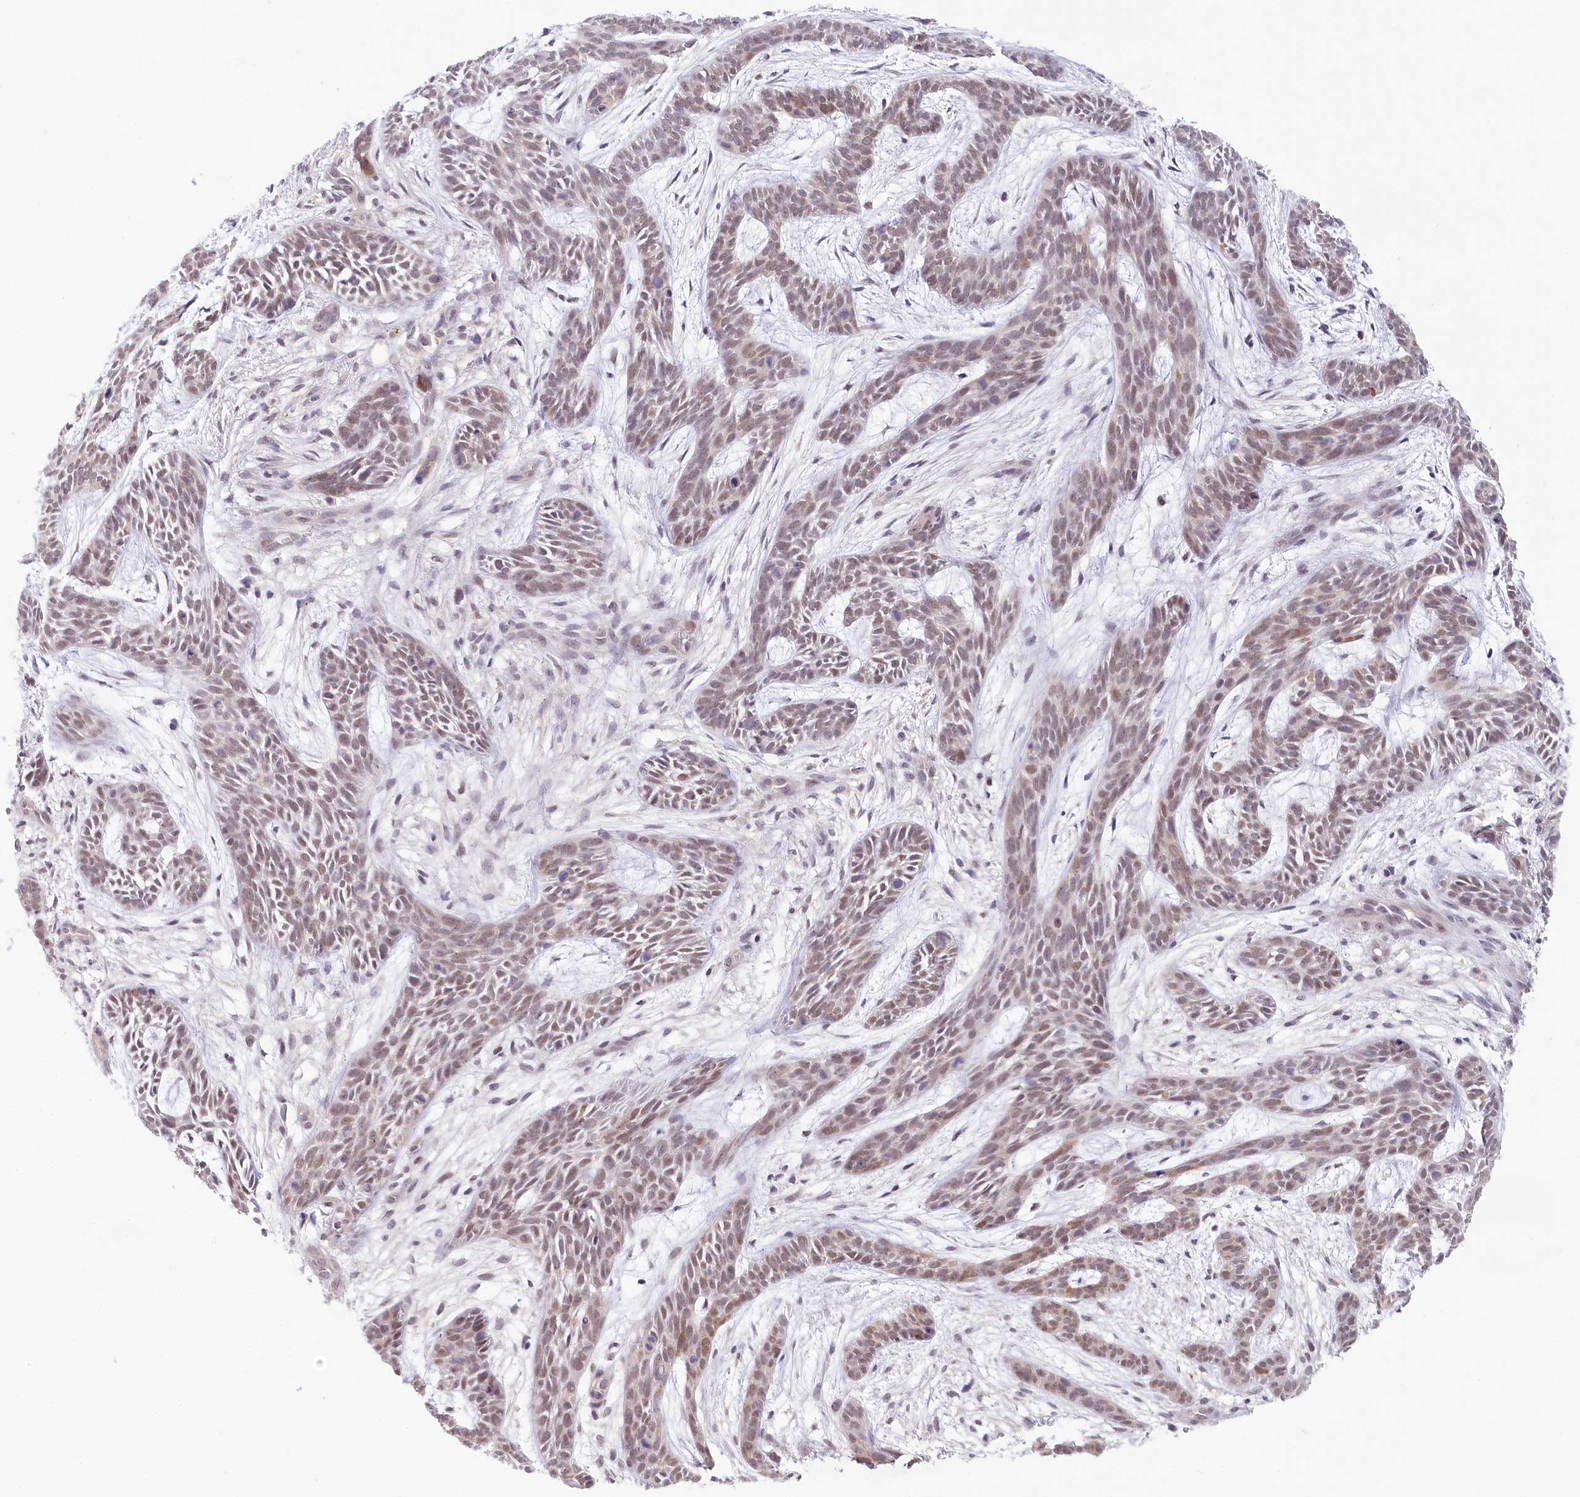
{"staining": {"intensity": "weak", "quantity": ">75%", "location": "nuclear"}, "tissue": "skin cancer", "cell_type": "Tumor cells", "image_type": "cancer", "snomed": [{"axis": "morphology", "description": "Basal cell carcinoma"}, {"axis": "topography", "description": "Skin"}], "caption": "Skin cancer (basal cell carcinoma) stained with a brown dye exhibits weak nuclear positive staining in about >75% of tumor cells.", "gene": "AMTN", "patient": {"sex": "male", "age": 89}}